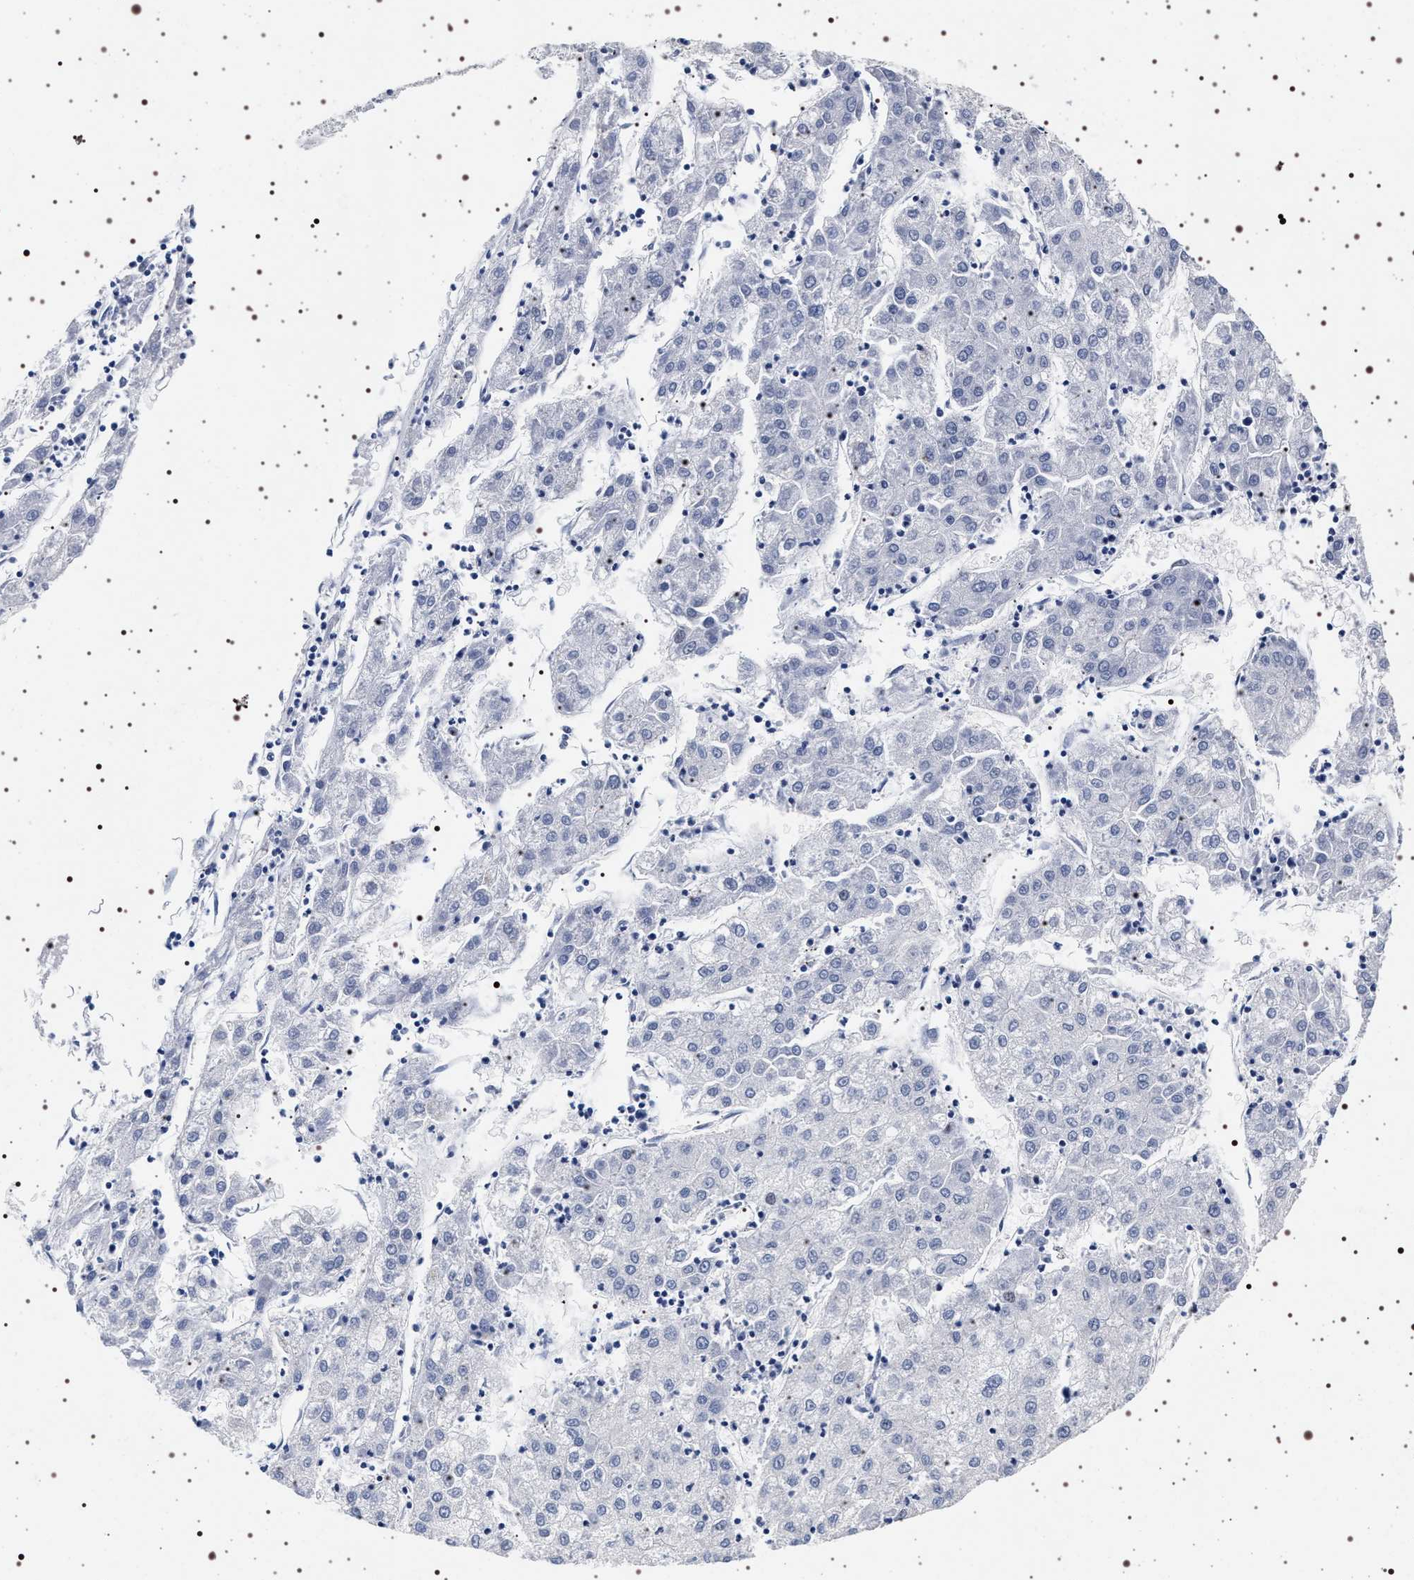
{"staining": {"intensity": "negative", "quantity": "none", "location": "none"}, "tissue": "liver cancer", "cell_type": "Tumor cells", "image_type": "cancer", "snomed": [{"axis": "morphology", "description": "Carcinoma, Hepatocellular, NOS"}, {"axis": "topography", "description": "Liver"}], "caption": "Immunohistochemistry image of human liver cancer stained for a protein (brown), which displays no staining in tumor cells.", "gene": "SYN1", "patient": {"sex": "male", "age": 72}}